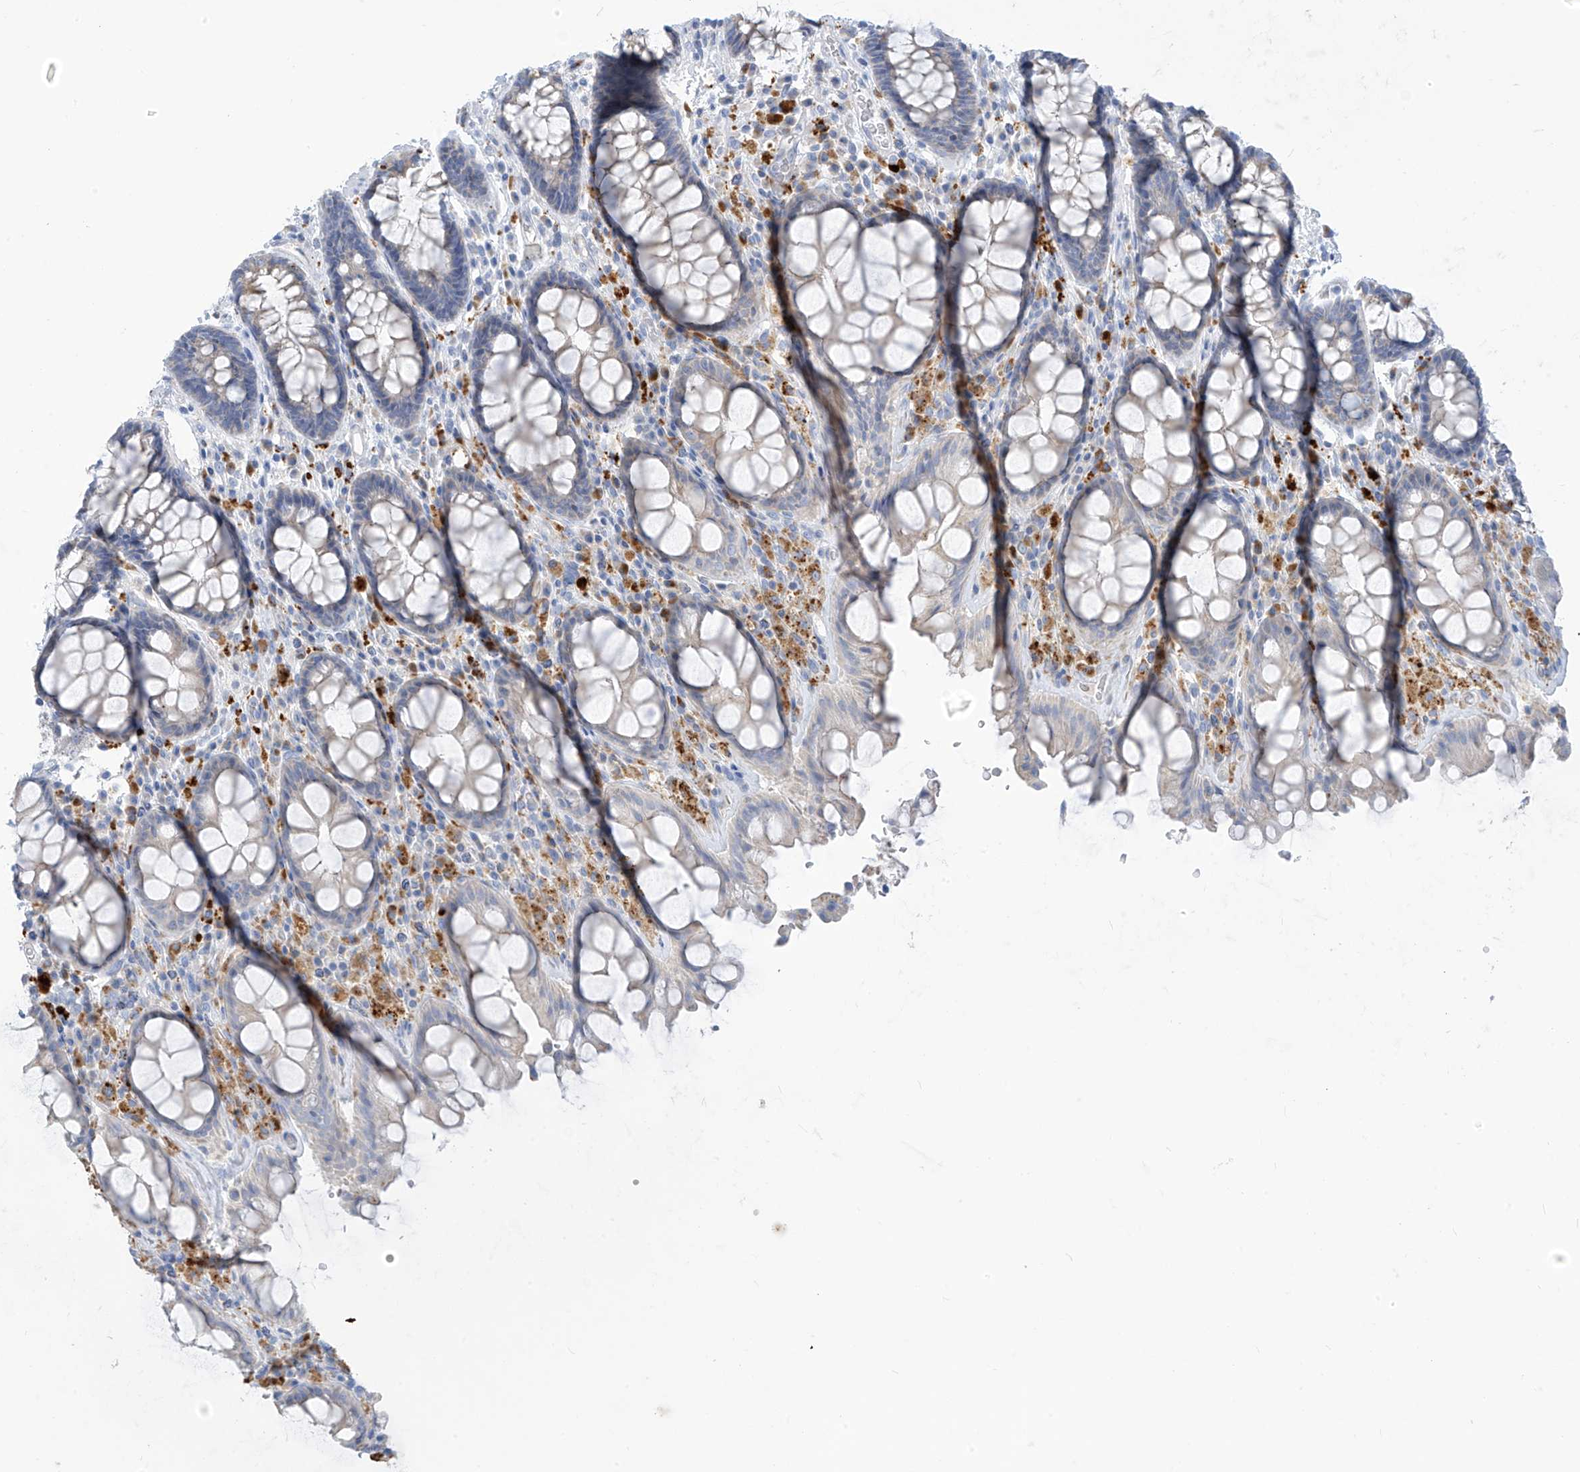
{"staining": {"intensity": "negative", "quantity": "none", "location": "none"}, "tissue": "rectum", "cell_type": "Glandular cells", "image_type": "normal", "snomed": [{"axis": "morphology", "description": "Normal tissue, NOS"}, {"axis": "topography", "description": "Rectum"}], "caption": "Immunohistochemistry (IHC) micrograph of unremarkable rectum: human rectum stained with DAB (3,3'-diaminobenzidine) reveals no significant protein expression in glandular cells. (Stains: DAB (3,3'-diaminobenzidine) IHC with hematoxylin counter stain, Microscopy: brightfield microscopy at high magnification).", "gene": "ZNF404", "patient": {"sex": "male", "age": 64}}